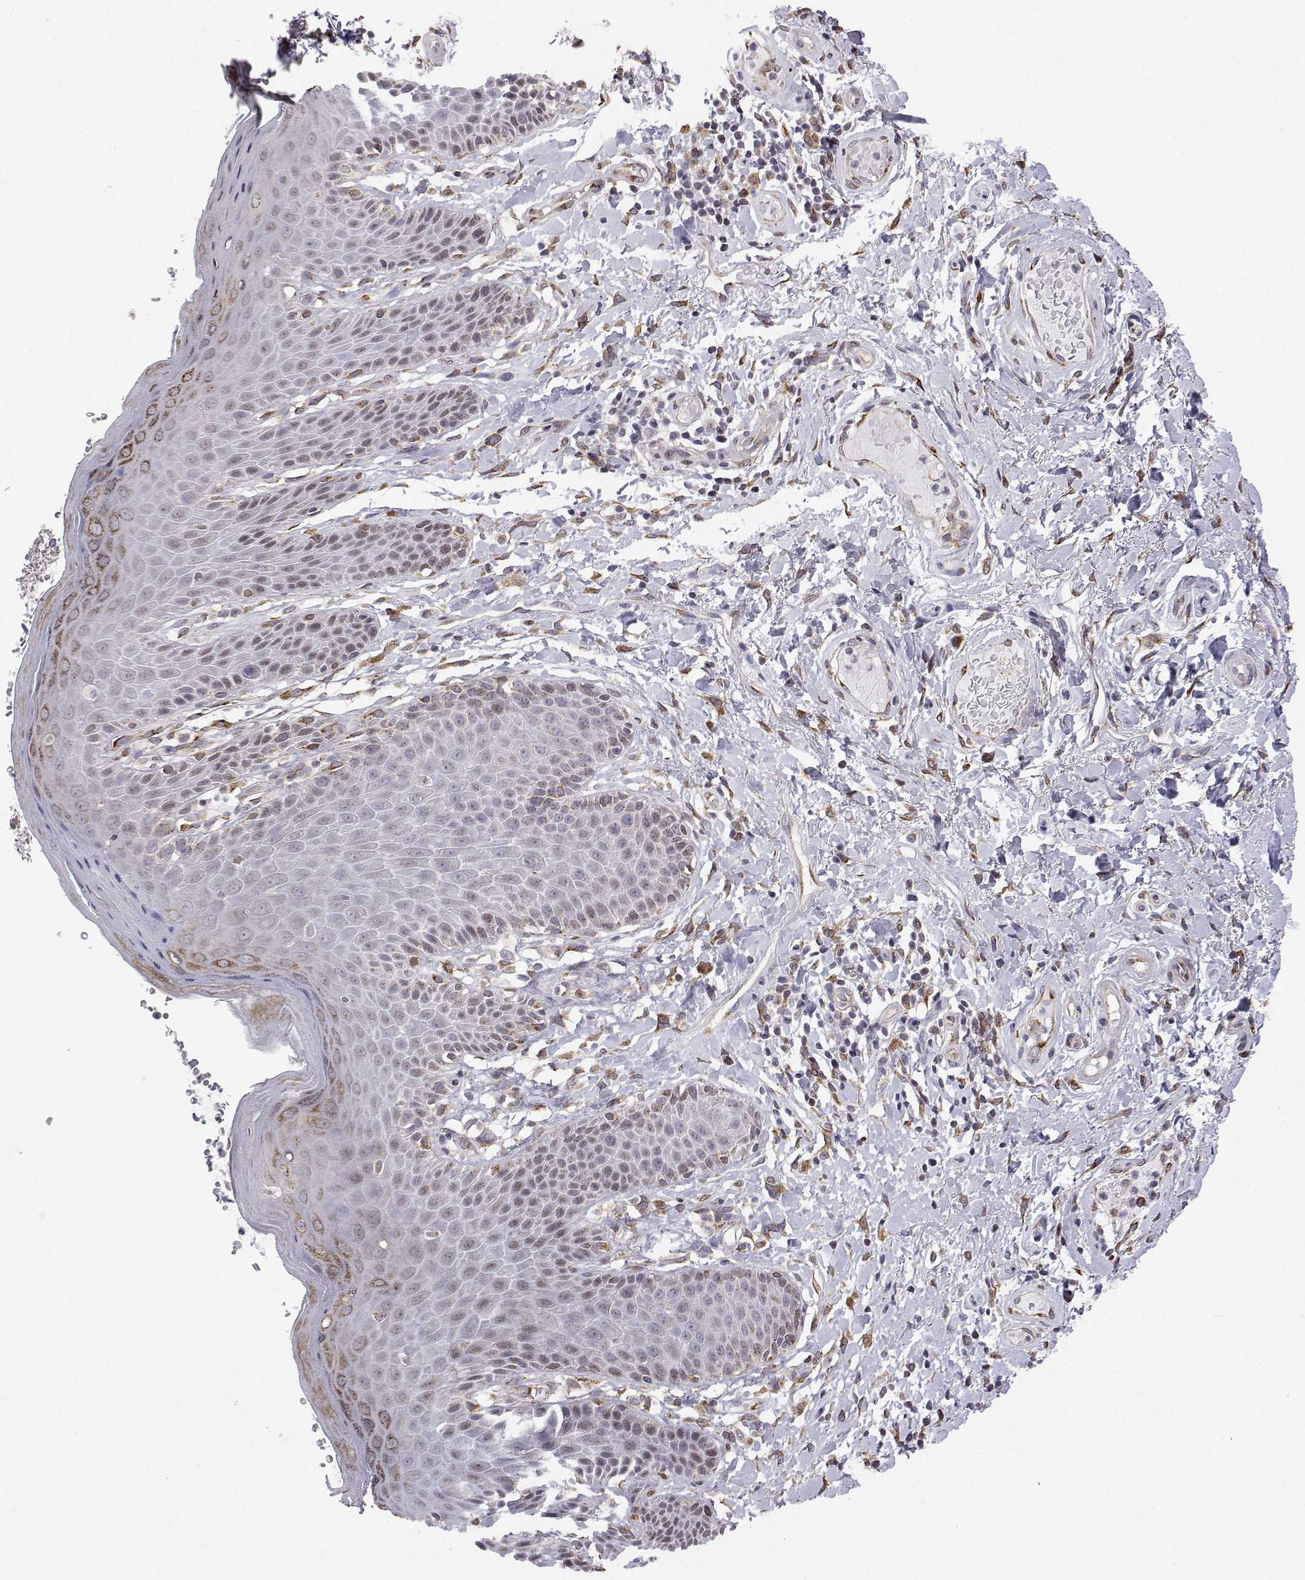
{"staining": {"intensity": "moderate", "quantity": "<25%", "location": "cytoplasmic/membranous"}, "tissue": "skin", "cell_type": "Epidermal cells", "image_type": "normal", "snomed": [{"axis": "morphology", "description": "Normal tissue, NOS"}, {"axis": "topography", "description": "Anal"}, {"axis": "topography", "description": "Peripheral nerve tissue"}], "caption": "Epidermal cells demonstrate low levels of moderate cytoplasmic/membranous expression in about <25% of cells in normal human skin.", "gene": "STARD13", "patient": {"sex": "male", "age": 51}}